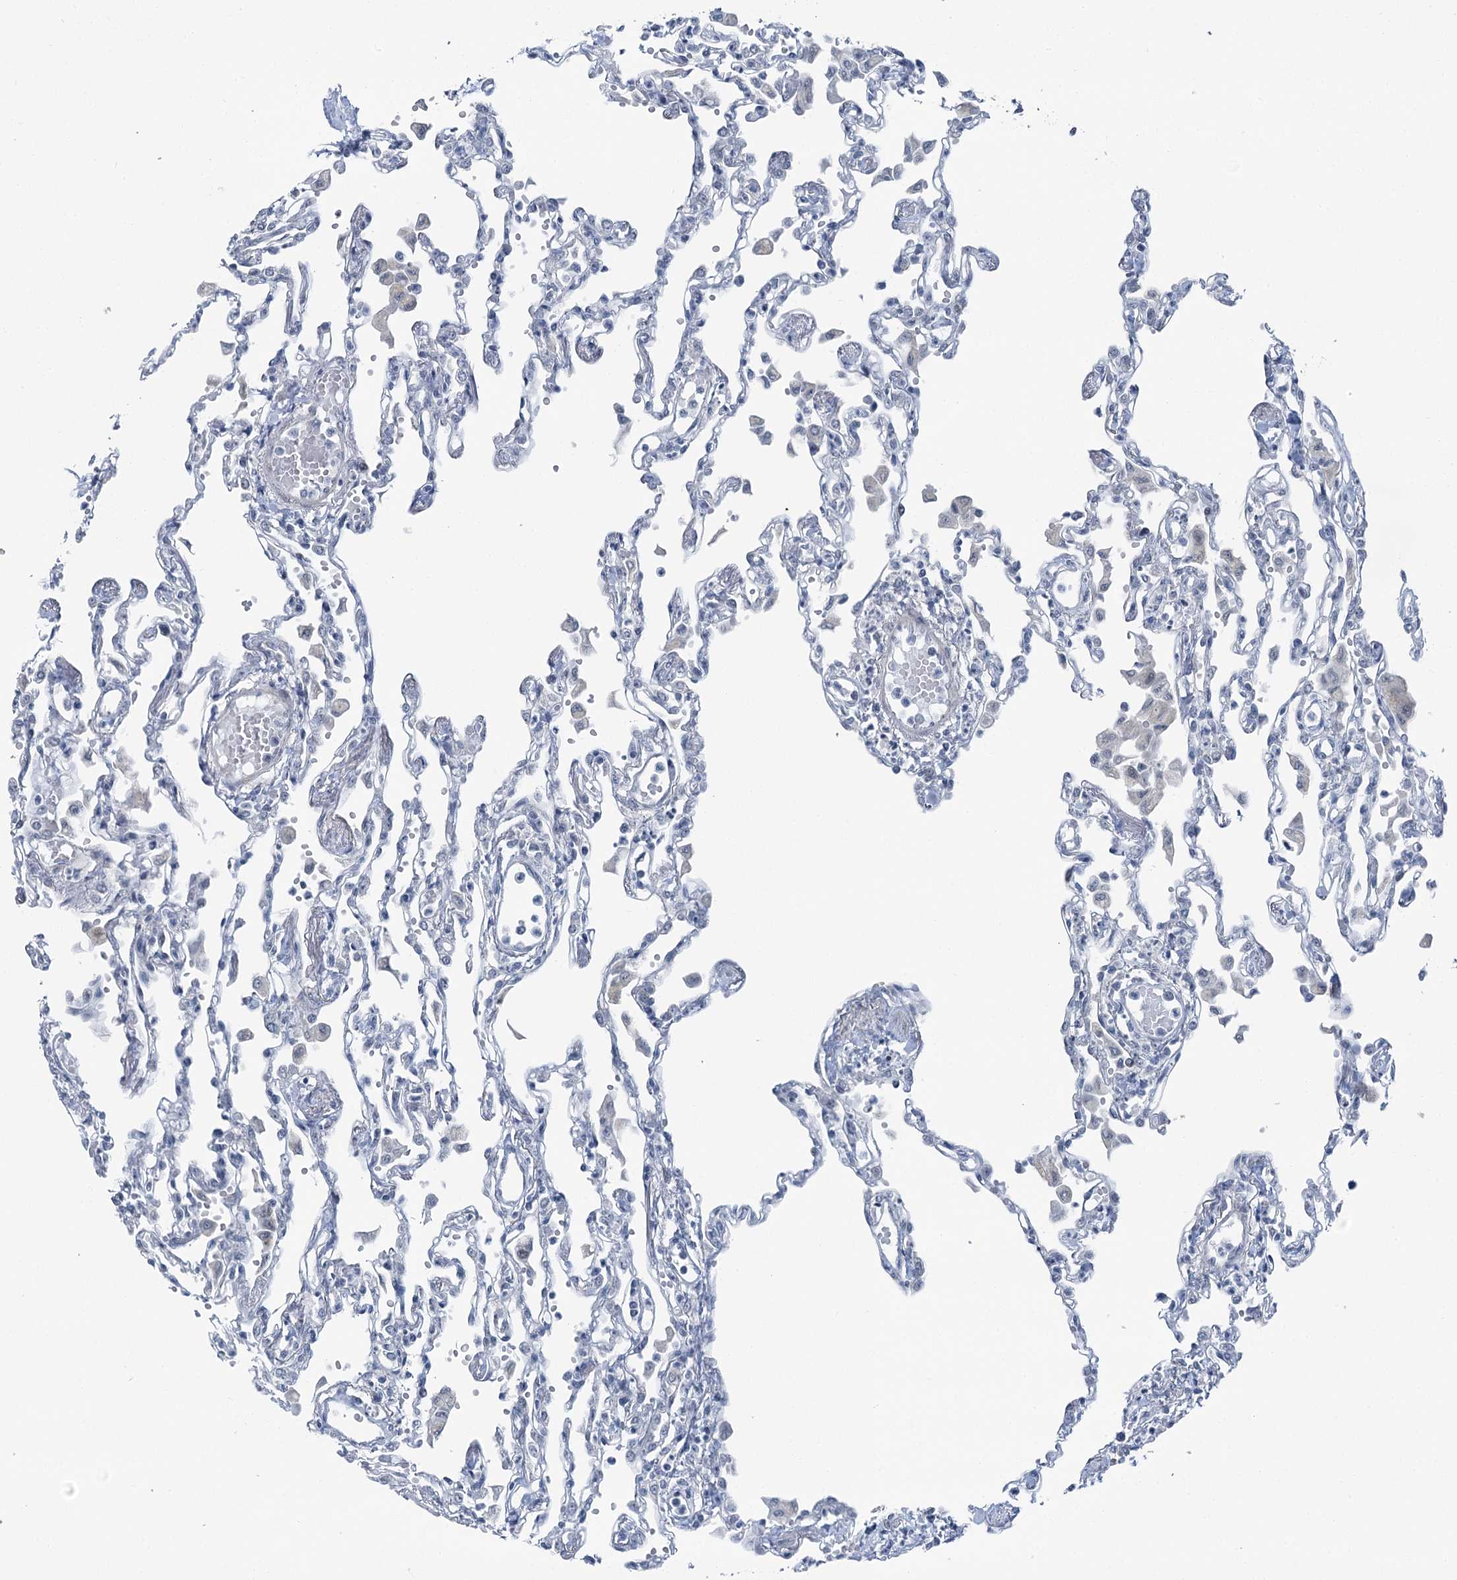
{"staining": {"intensity": "negative", "quantity": "none", "location": "none"}, "tissue": "lung", "cell_type": "Alveolar cells", "image_type": "normal", "snomed": [{"axis": "morphology", "description": "Normal tissue, NOS"}, {"axis": "topography", "description": "Bronchus"}, {"axis": "topography", "description": "Lung"}], "caption": "The photomicrograph exhibits no significant positivity in alveolar cells of lung. (DAB immunohistochemistry visualized using brightfield microscopy, high magnification).", "gene": "STEEP1", "patient": {"sex": "female", "age": 49}}